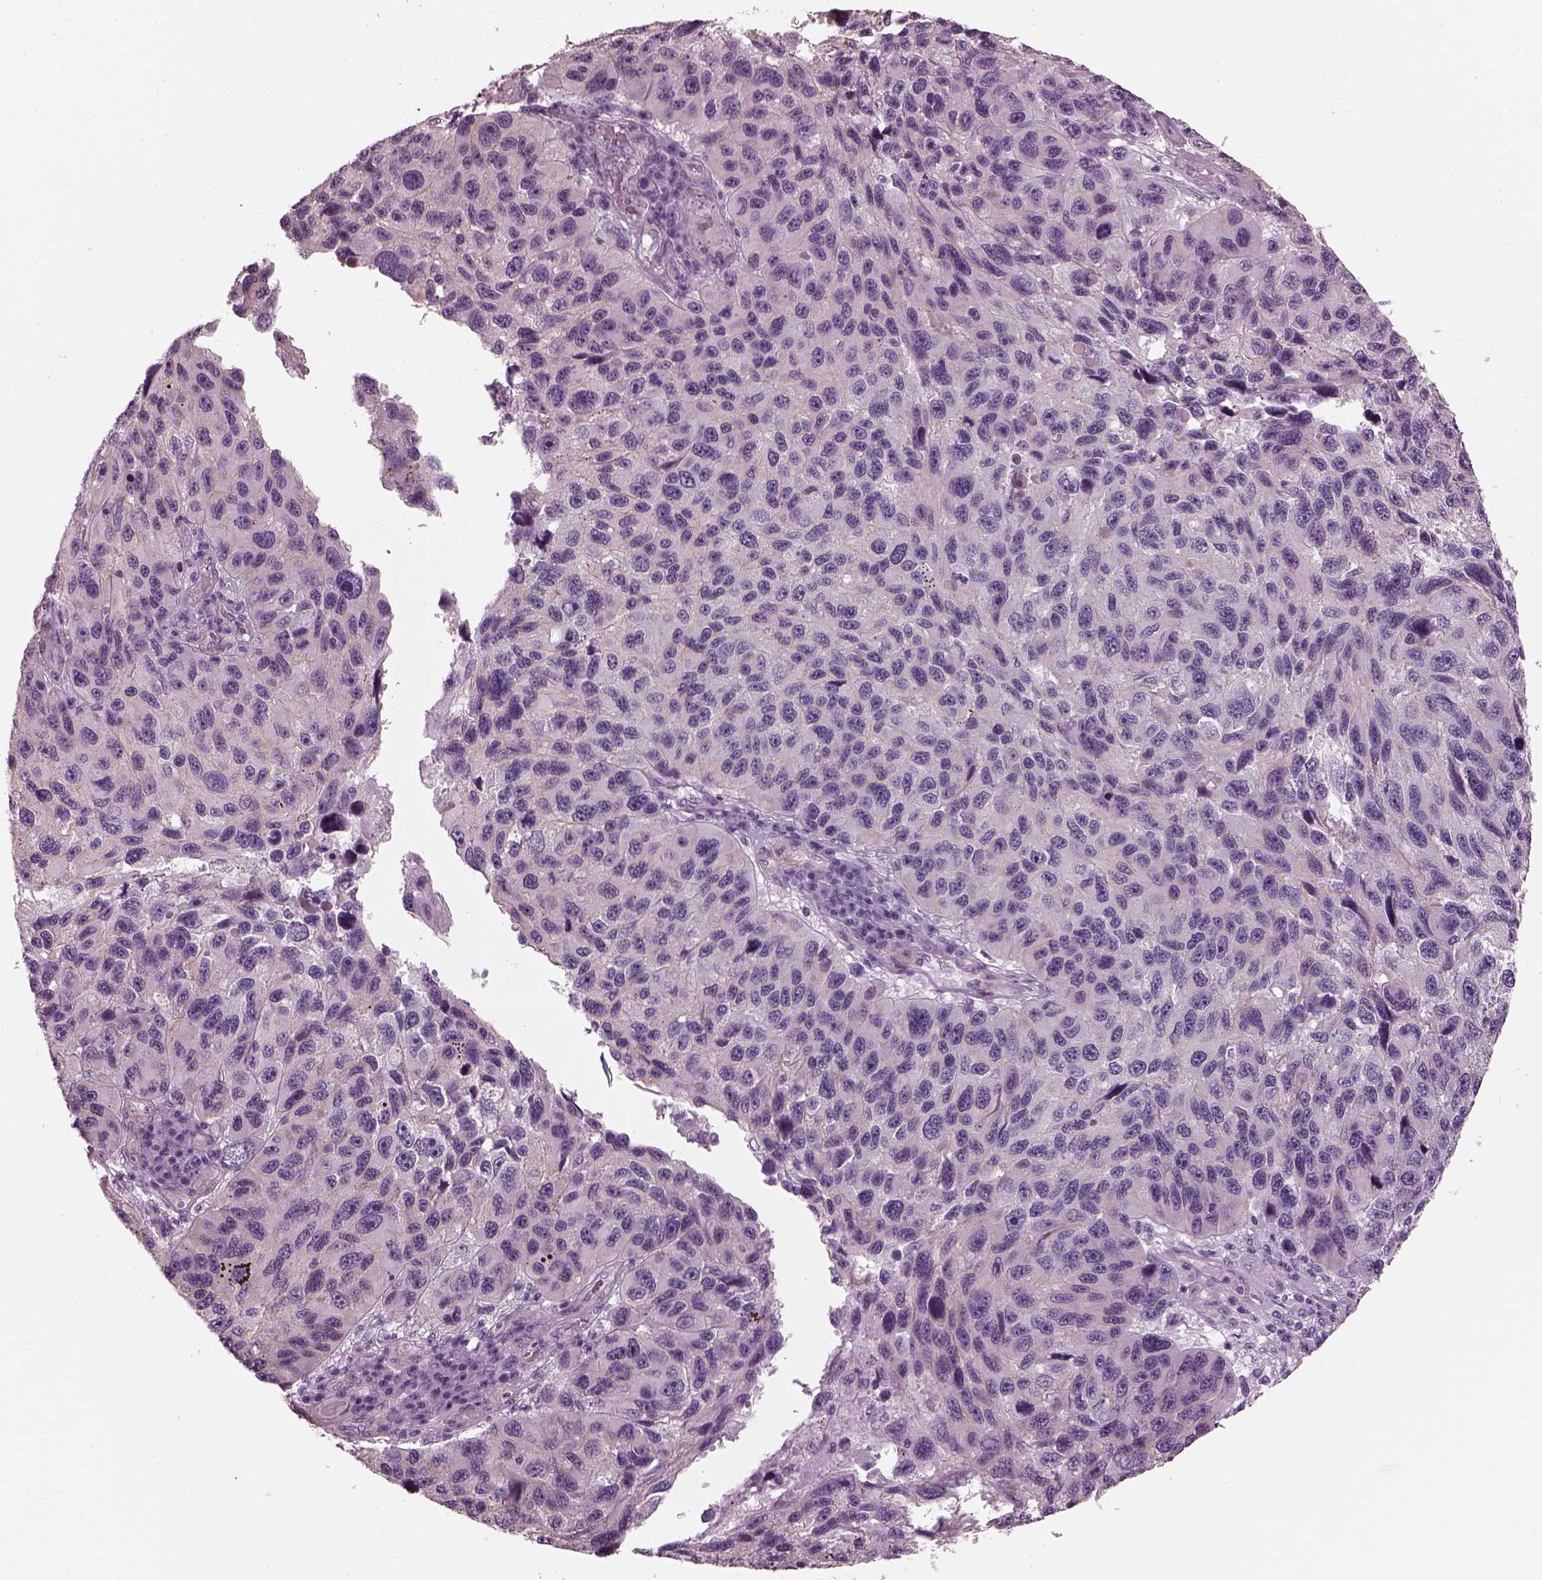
{"staining": {"intensity": "negative", "quantity": "none", "location": "none"}, "tissue": "melanoma", "cell_type": "Tumor cells", "image_type": "cancer", "snomed": [{"axis": "morphology", "description": "Malignant melanoma, NOS"}, {"axis": "topography", "description": "Skin"}], "caption": "High power microscopy micrograph of an immunohistochemistry micrograph of malignant melanoma, revealing no significant expression in tumor cells. (DAB (3,3'-diaminobenzidine) IHC with hematoxylin counter stain).", "gene": "BFSP1", "patient": {"sex": "male", "age": 53}}